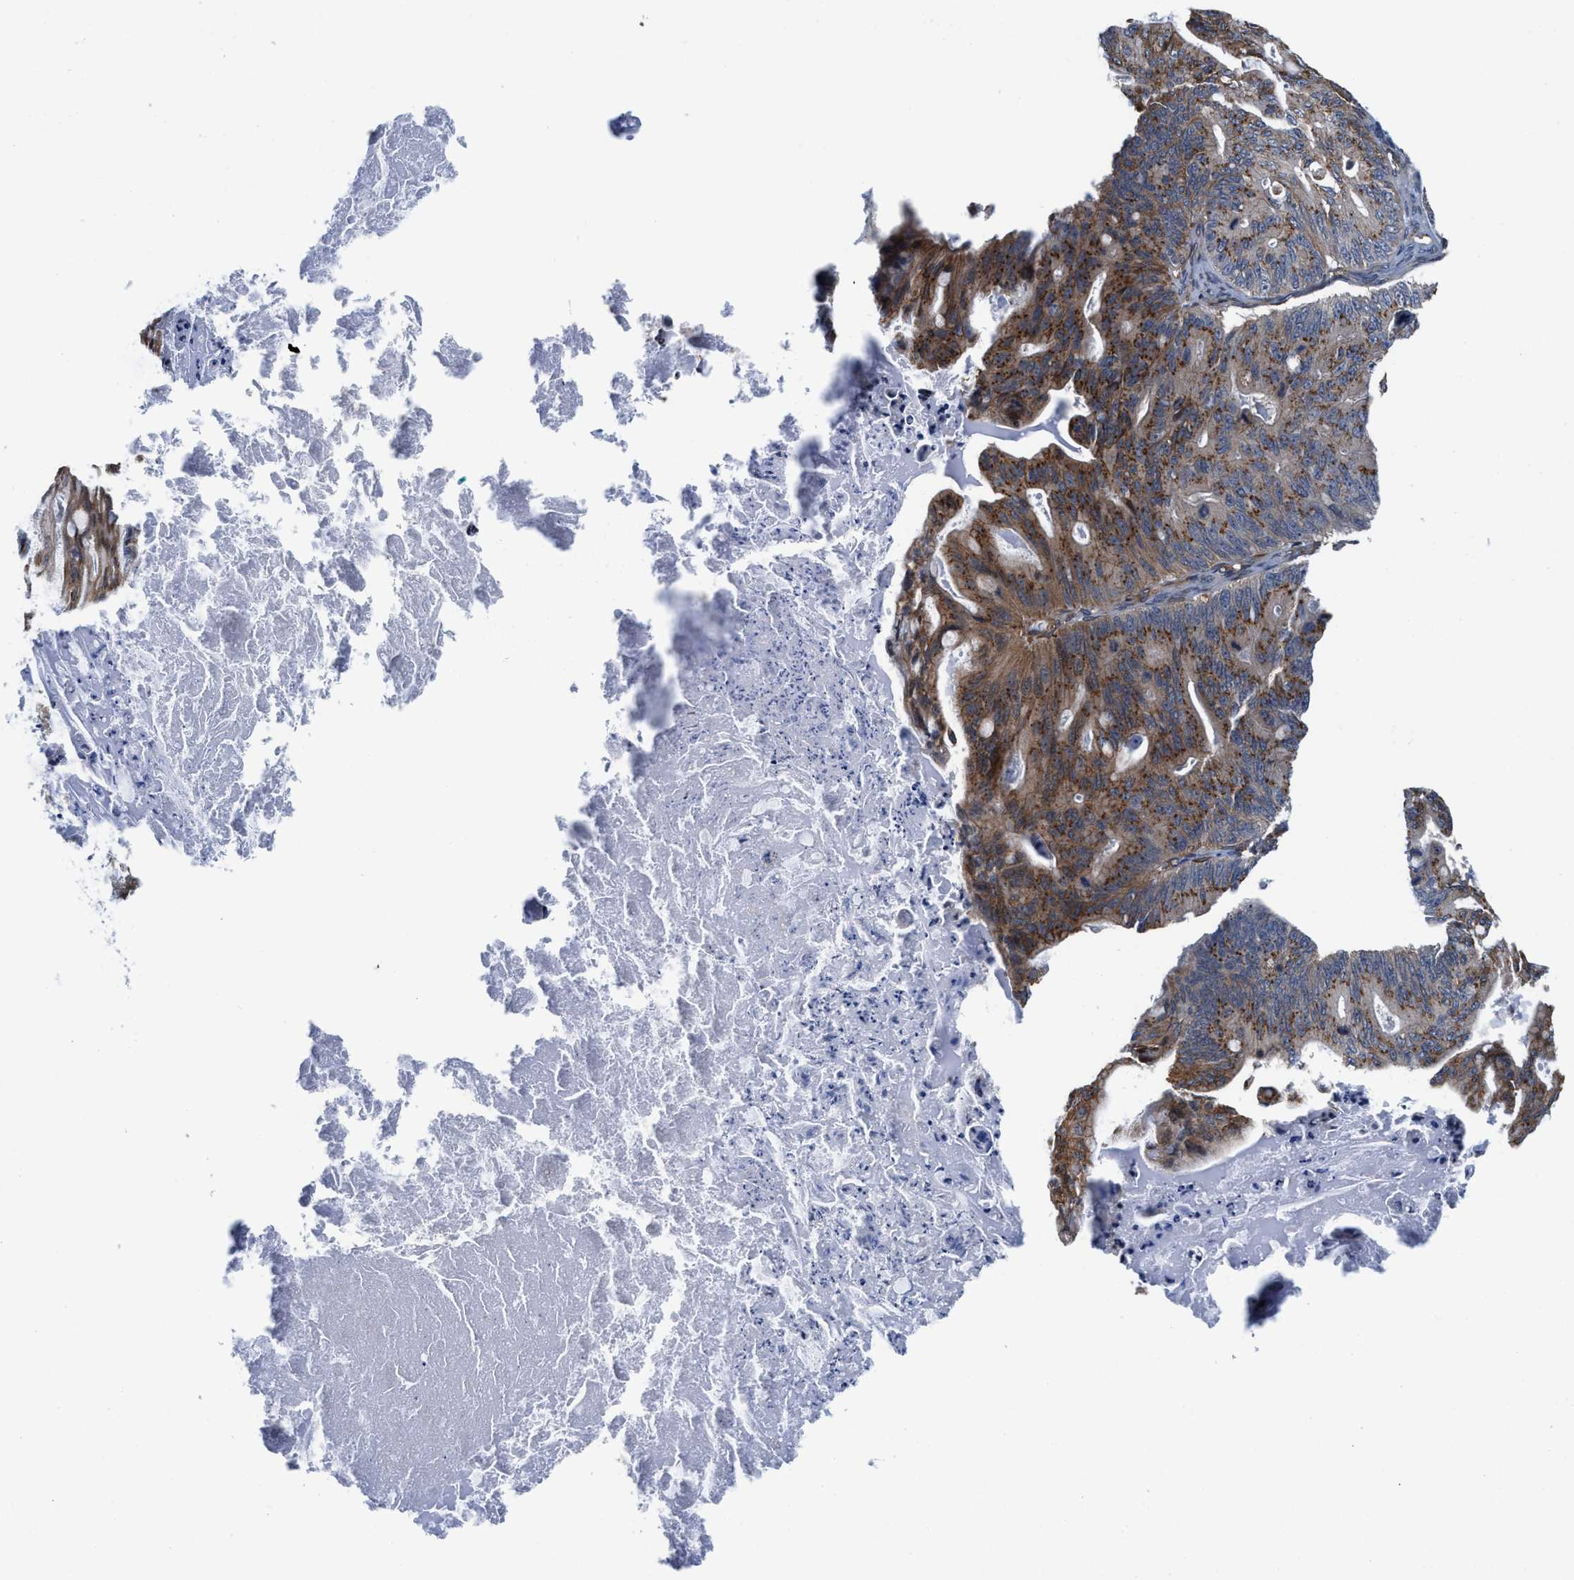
{"staining": {"intensity": "strong", "quantity": ">75%", "location": "cytoplasmic/membranous"}, "tissue": "ovarian cancer", "cell_type": "Tumor cells", "image_type": "cancer", "snomed": [{"axis": "morphology", "description": "Cystadenocarcinoma, mucinous, NOS"}, {"axis": "topography", "description": "Ovary"}], "caption": "IHC (DAB (3,3'-diaminobenzidine)) staining of human ovarian cancer displays strong cytoplasmic/membranous protein positivity in approximately >75% of tumor cells. Nuclei are stained in blue.", "gene": "TGFB1I1", "patient": {"sex": "female", "age": 36}}